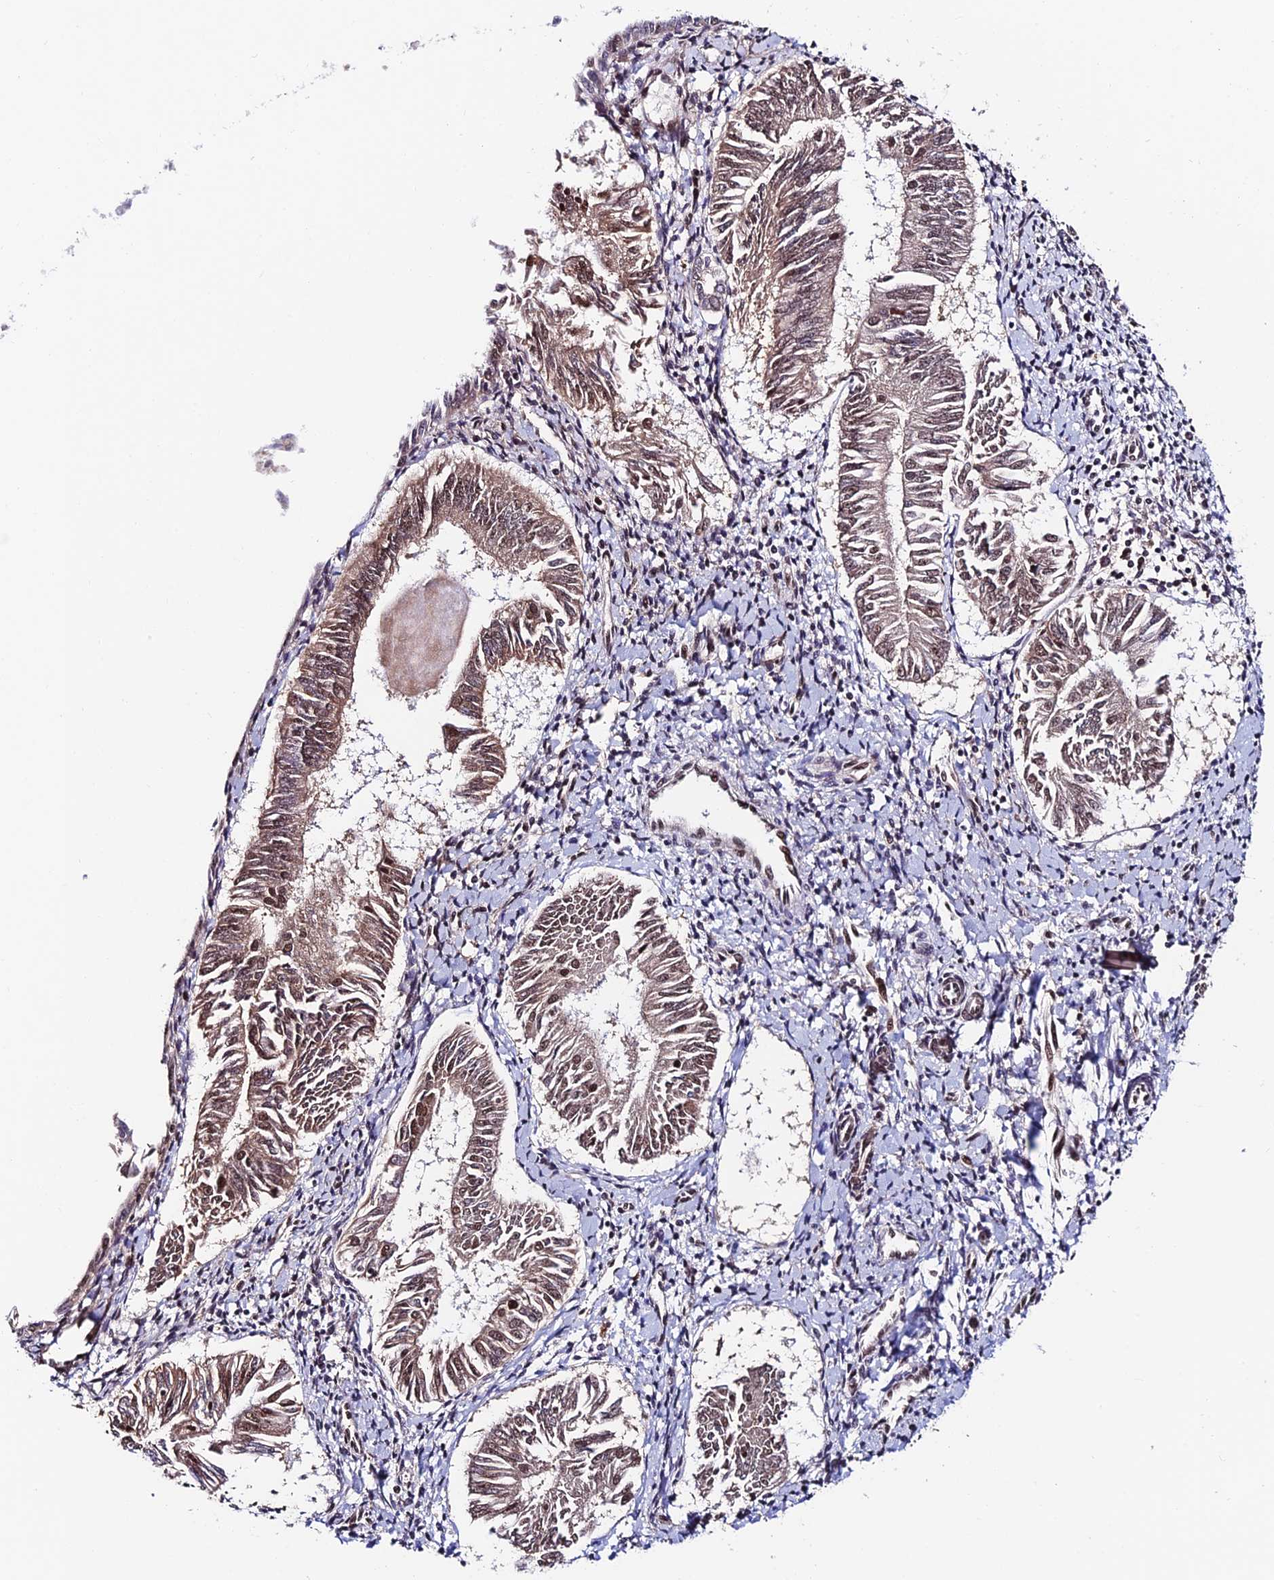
{"staining": {"intensity": "moderate", "quantity": ">75%", "location": "cytoplasmic/membranous,nuclear"}, "tissue": "endometrial cancer", "cell_type": "Tumor cells", "image_type": "cancer", "snomed": [{"axis": "morphology", "description": "Adenocarcinoma, NOS"}, {"axis": "topography", "description": "Endometrium"}], "caption": "The immunohistochemical stain highlights moderate cytoplasmic/membranous and nuclear staining in tumor cells of endometrial cancer tissue. (DAB (3,3'-diaminobenzidine) IHC, brown staining for protein, blue staining for nuclei).", "gene": "RBM42", "patient": {"sex": "female", "age": 58}}